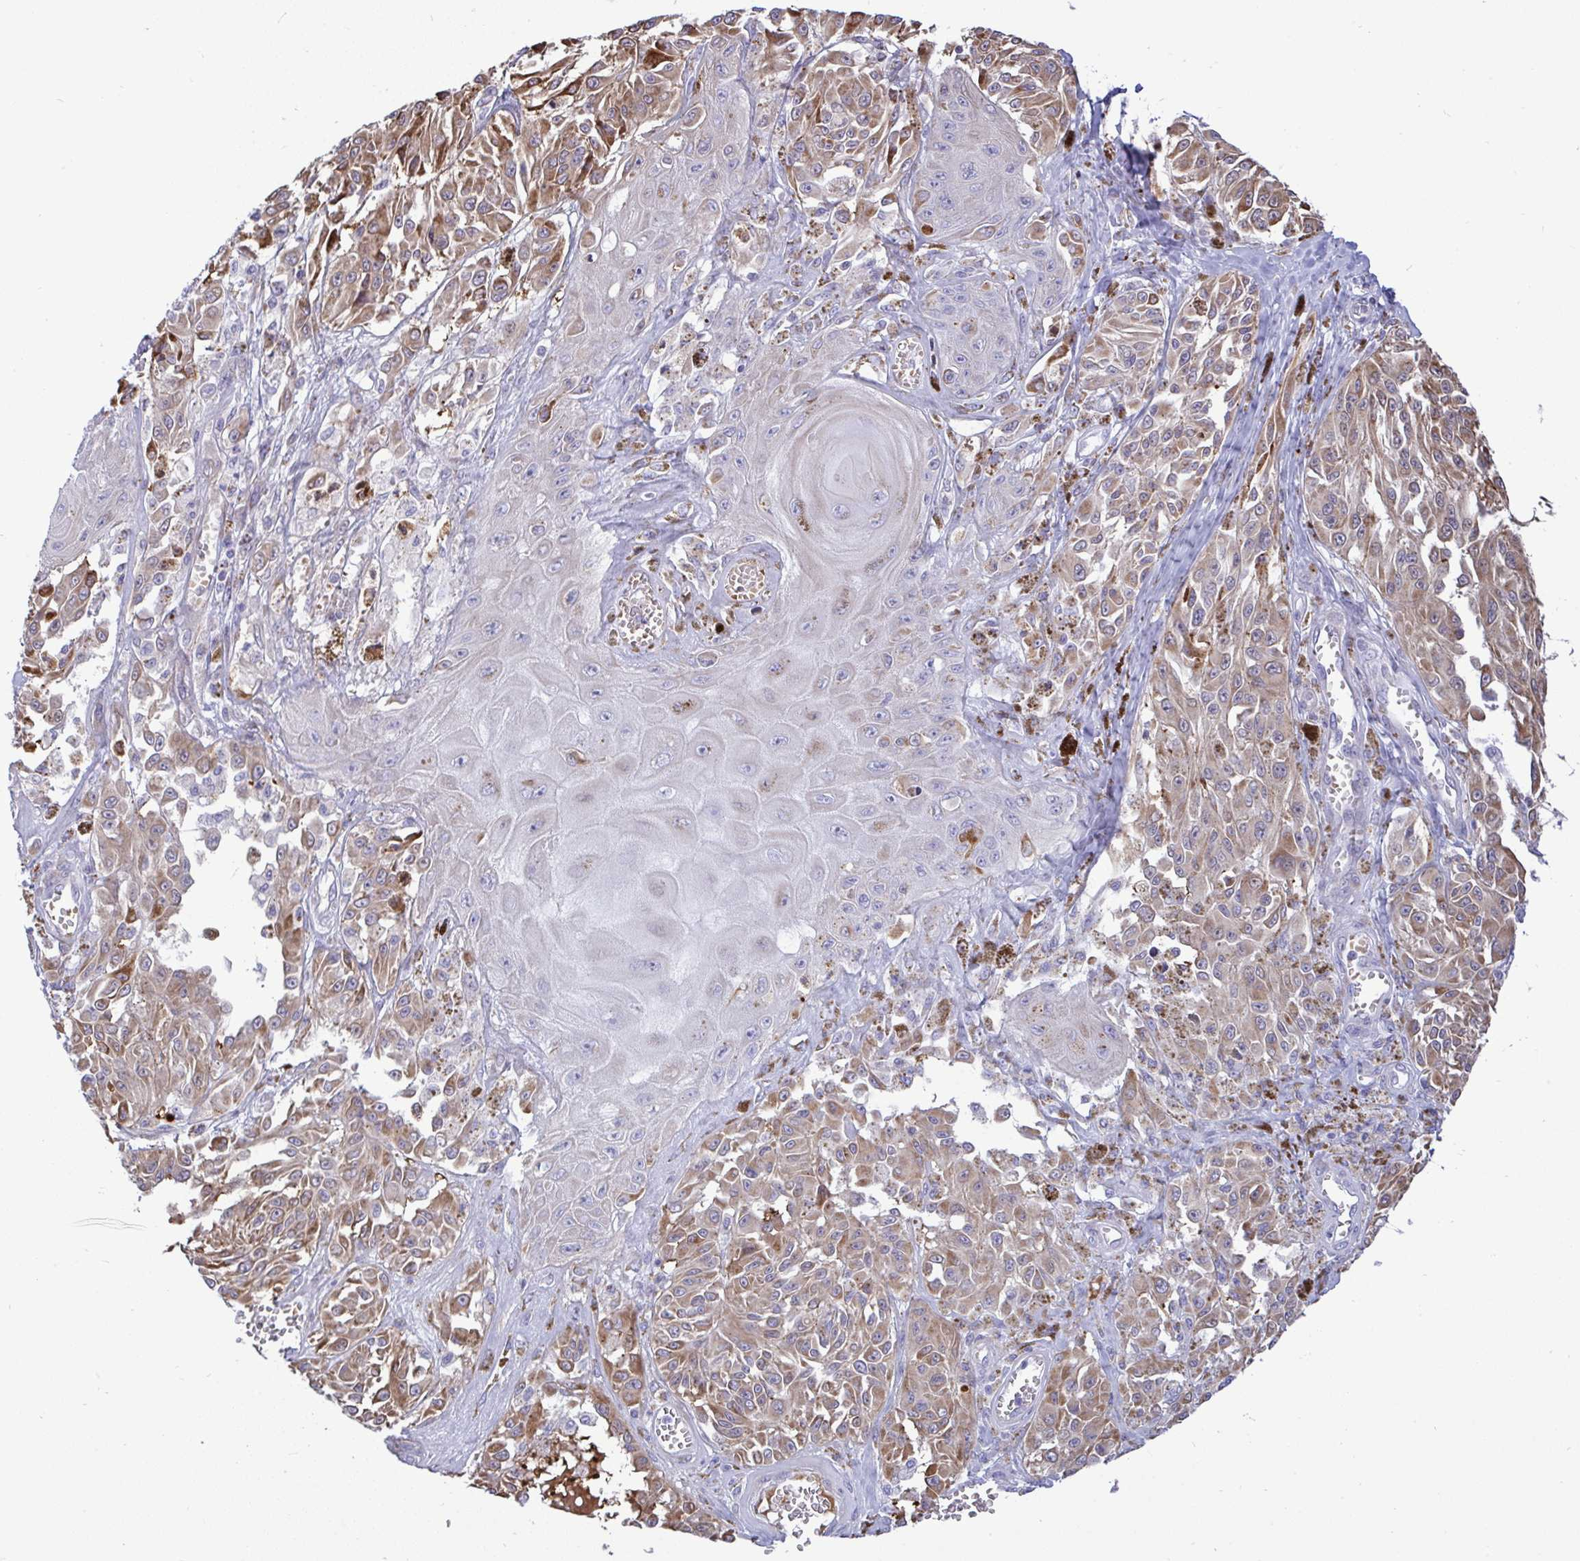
{"staining": {"intensity": "moderate", "quantity": ">75%", "location": "cytoplasmic/membranous"}, "tissue": "melanoma", "cell_type": "Tumor cells", "image_type": "cancer", "snomed": [{"axis": "morphology", "description": "Malignant melanoma, NOS"}, {"axis": "topography", "description": "Skin"}], "caption": "Melanoma stained with immunohistochemistry (IHC) reveals moderate cytoplasmic/membranous positivity in approximately >75% of tumor cells.", "gene": "NTN1", "patient": {"sex": "male", "age": 94}}